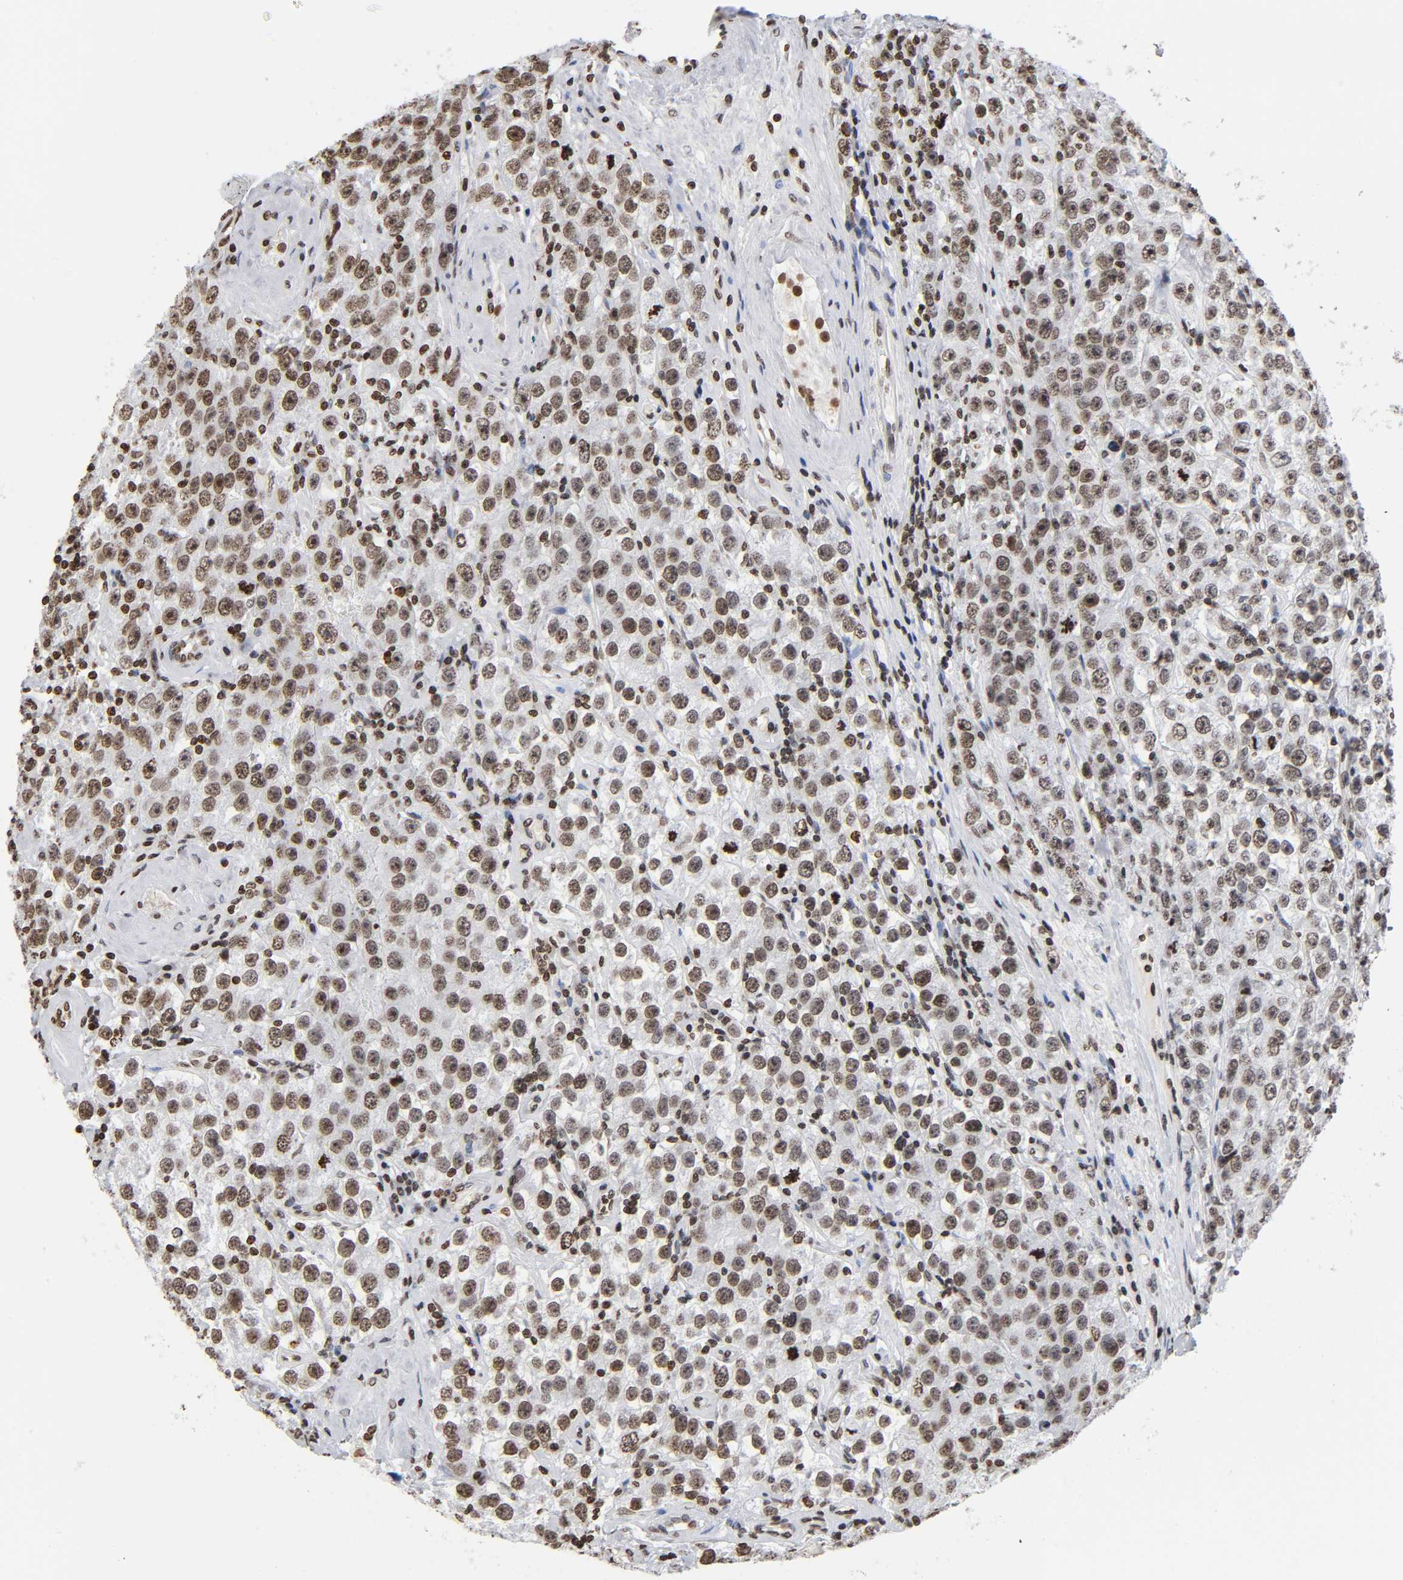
{"staining": {"intensity": "moderate", "quantity": ">75%", "location": "nuclear"}, "tissue": "testis cancer", "cell_type": "Tumor cells", "image_type": "cancer", "snomed": [{"axis": "morphology", "description": "Seminoma, NOS"}, {"axis": "topography", "description": "Testis"}], "caption": "Human testis cancer (seminoma) stained with a brown dye reveals moderate nuclear positive staining in about >75% of tumor cells.", "gene": "HOXA6", "patient": {"sex": "male", "age": 52}}